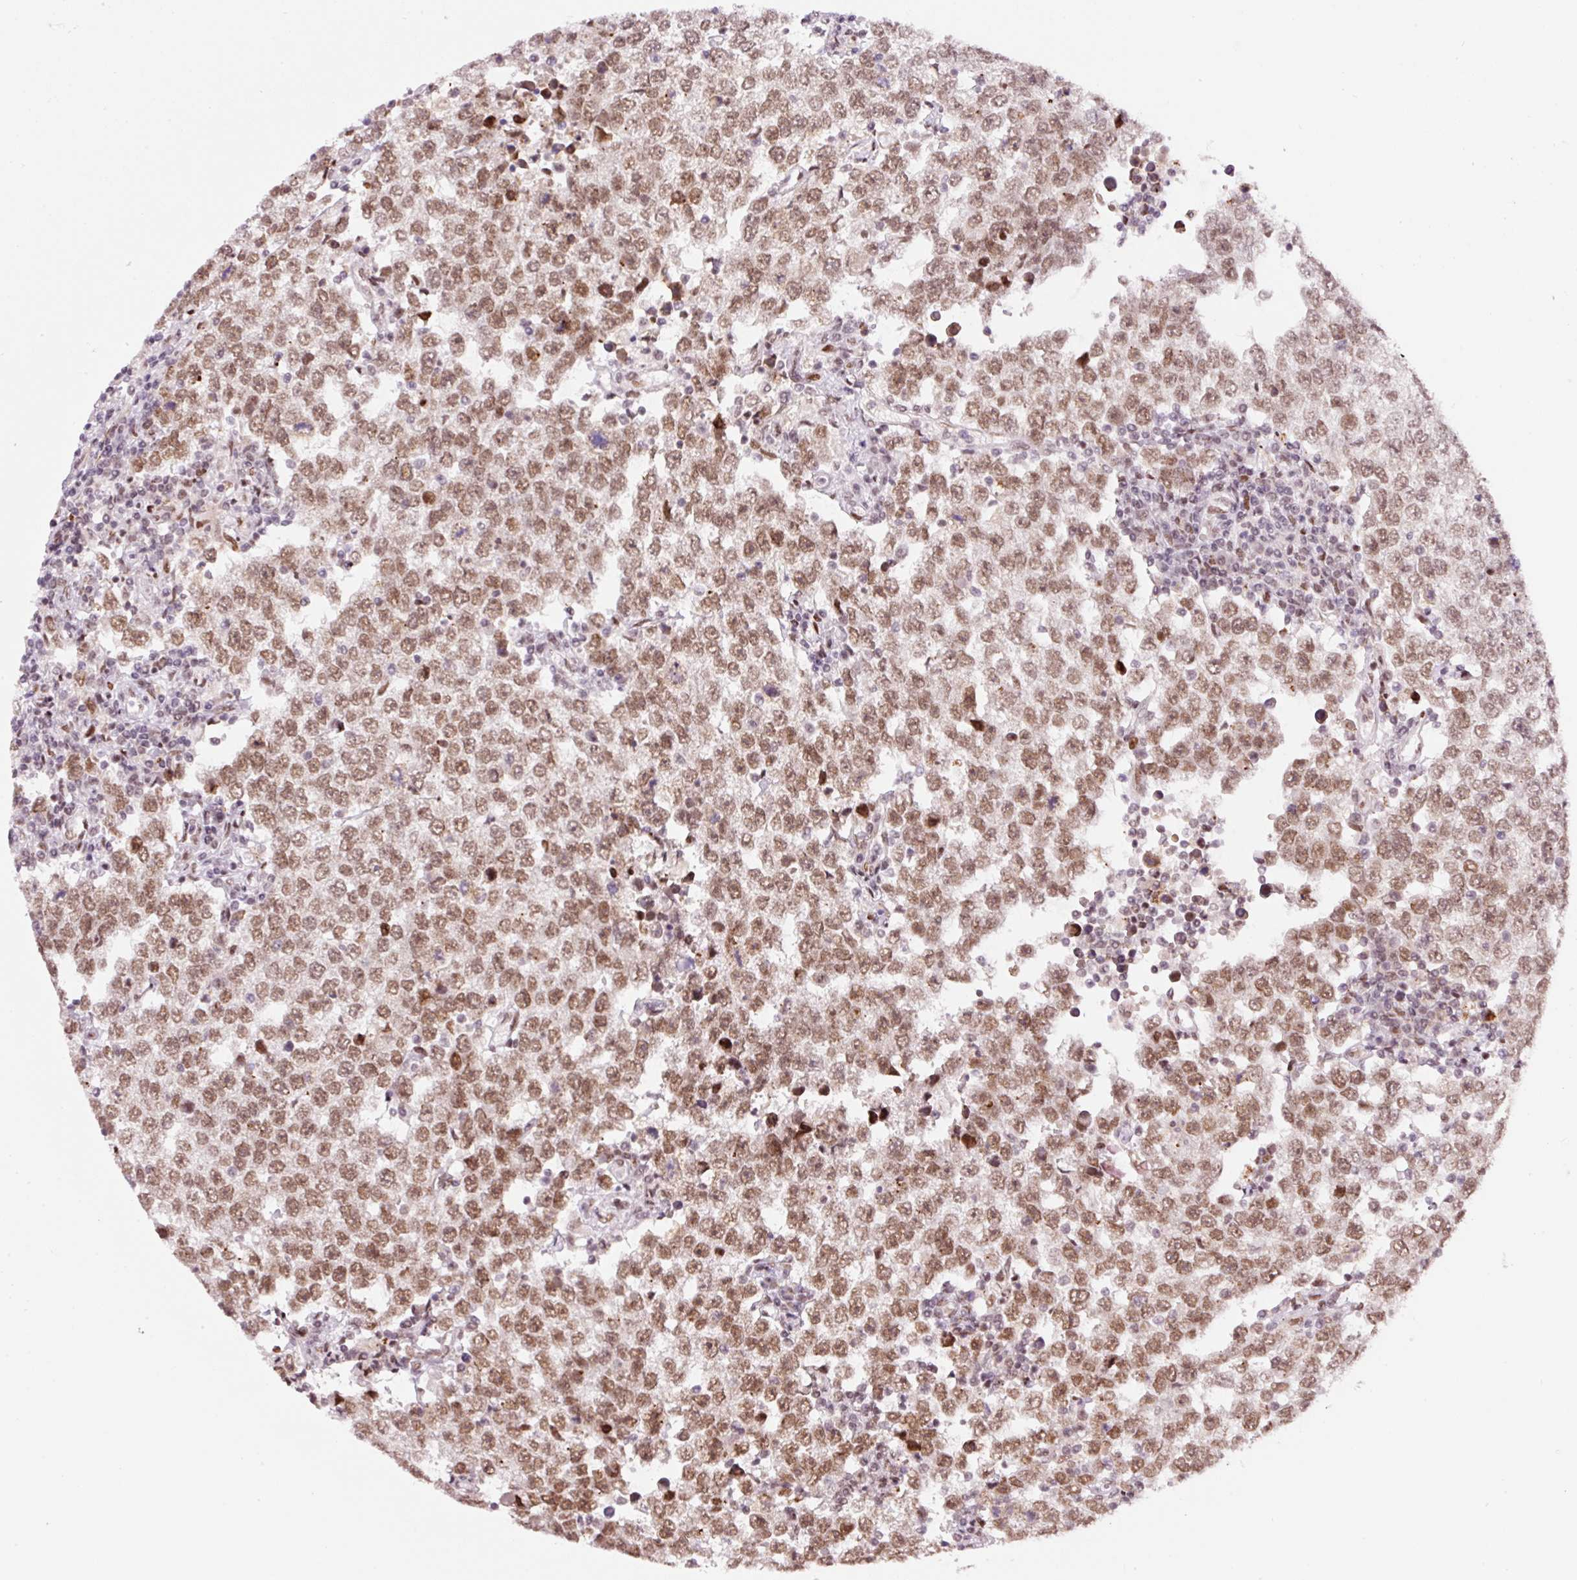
{"staining": {"intensity": "moderate", "quantity": ">75%", "location": "nuclear"}, "tissue": "testis cancer", "cell_type": "Tumor cells", "image_type": "cancer", "snomed": [{"axis": "morphology", "description": "Seminoma, NOS"}, {"axis": "morphology", "description": "Carcinoma, Embryonal, NOS"}, {"axis": "topography", "description": "Testis"}], "caption": "DAB (3,3'-diaminobenzidine) immunohistochemical staining of human seminoma (testis) reveals moderate nuclear protein expression in approximately >75% of tumor cells.", "gene": "CCNL2", "patient": {"sex": "male", "age": 28}}